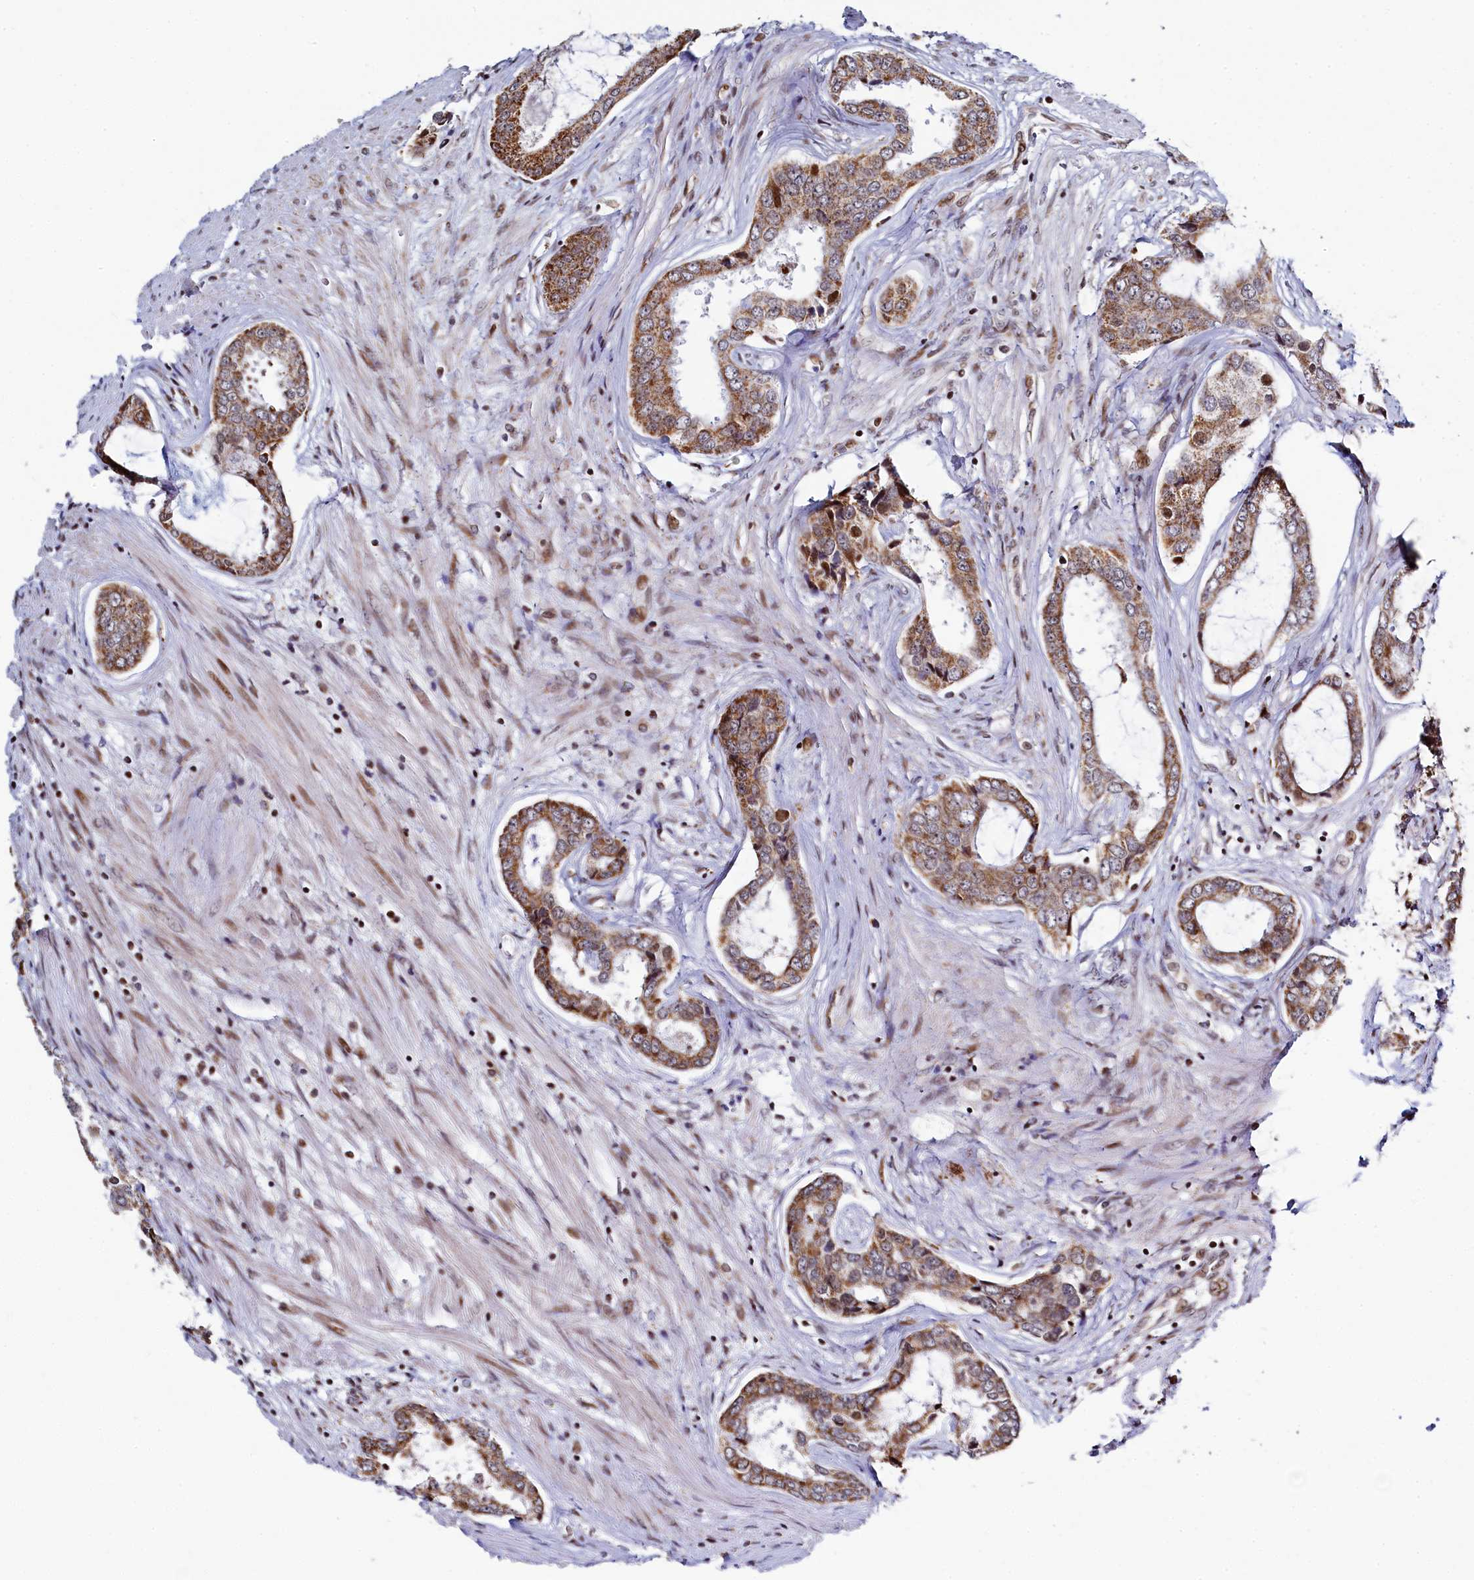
{"staining": {"intensity": "moderate", "quantity": ">75%", "location": "cytoplasmic/membranous"}, "tissue": "prostate cancer", "cell_type": "Tumor cells", "image_type": "cancer", "snomed": [{"axis": "morphology", "description": "Adenocarcinoma, Low grade"}, {"axis": "topography", "description": "Prostate"}], "caption": "A brown stain labels moderate cytoplasmic/membranous staining of a protein in prostate low-grade adenocarcinoma tumor cells. (brown staining indicates protein expression, while blue staining denotes nuclei).", "gene": "HDGFL3", "patient": {"sex": "male", "age": 68}}